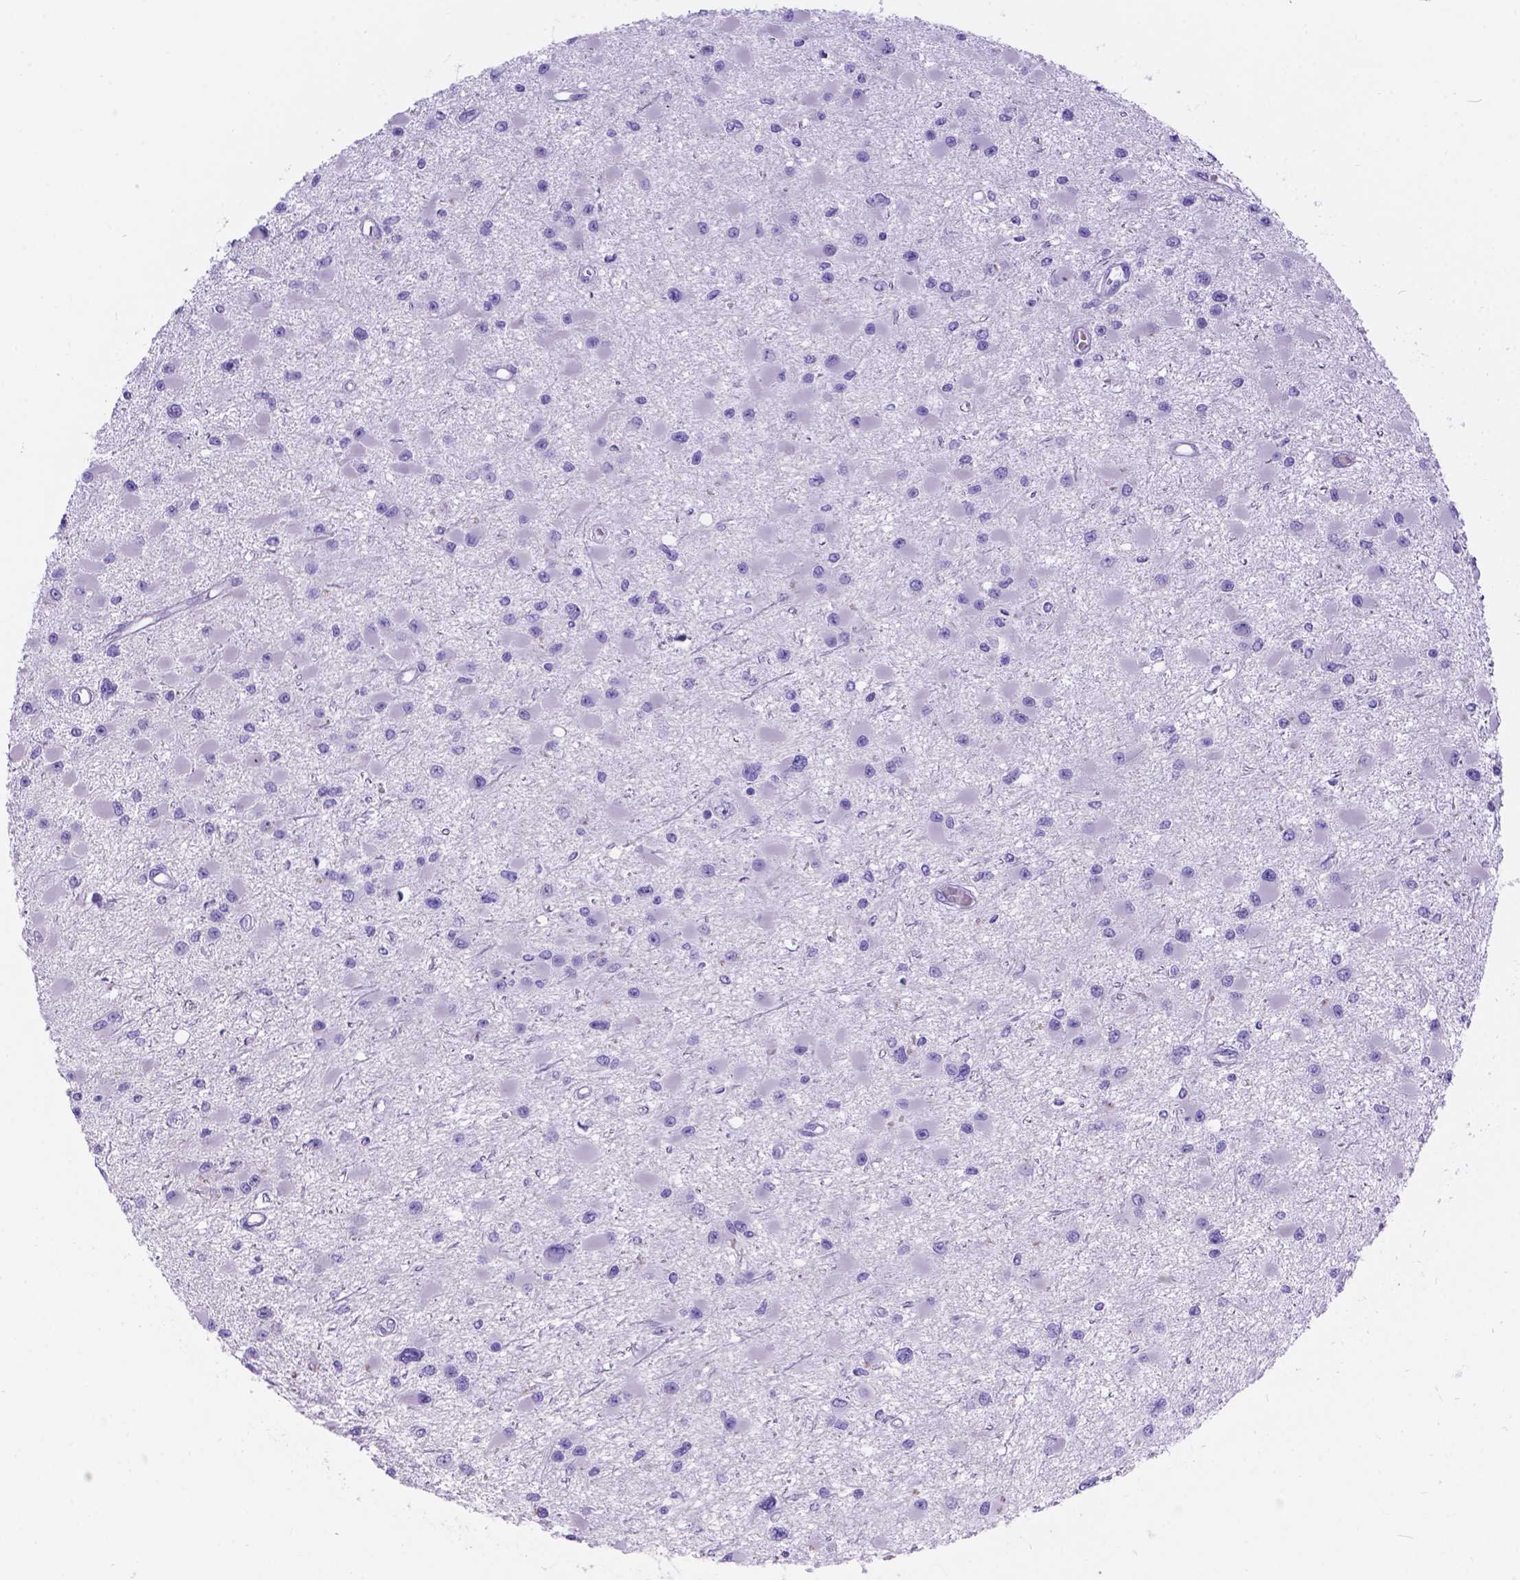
{"staining": {"intensity": "negative", "quantity": "none", "location": "none"}, "tissue": "glioma", "cell_type": "Tumor cells", "image_type": "cancer", "snomed": [{"axis": "morphology", "description": "Glioma, malignant, High grade"}, {"axis": "topography", "description": "Brain"}], "caption": "A high-resolution photomicrograph shows IHC staining of glioma, which demonstrates no significant expression in tumor cells.", "gene": "KLHL10", "patient": {"sex": "male", "age": 54}}